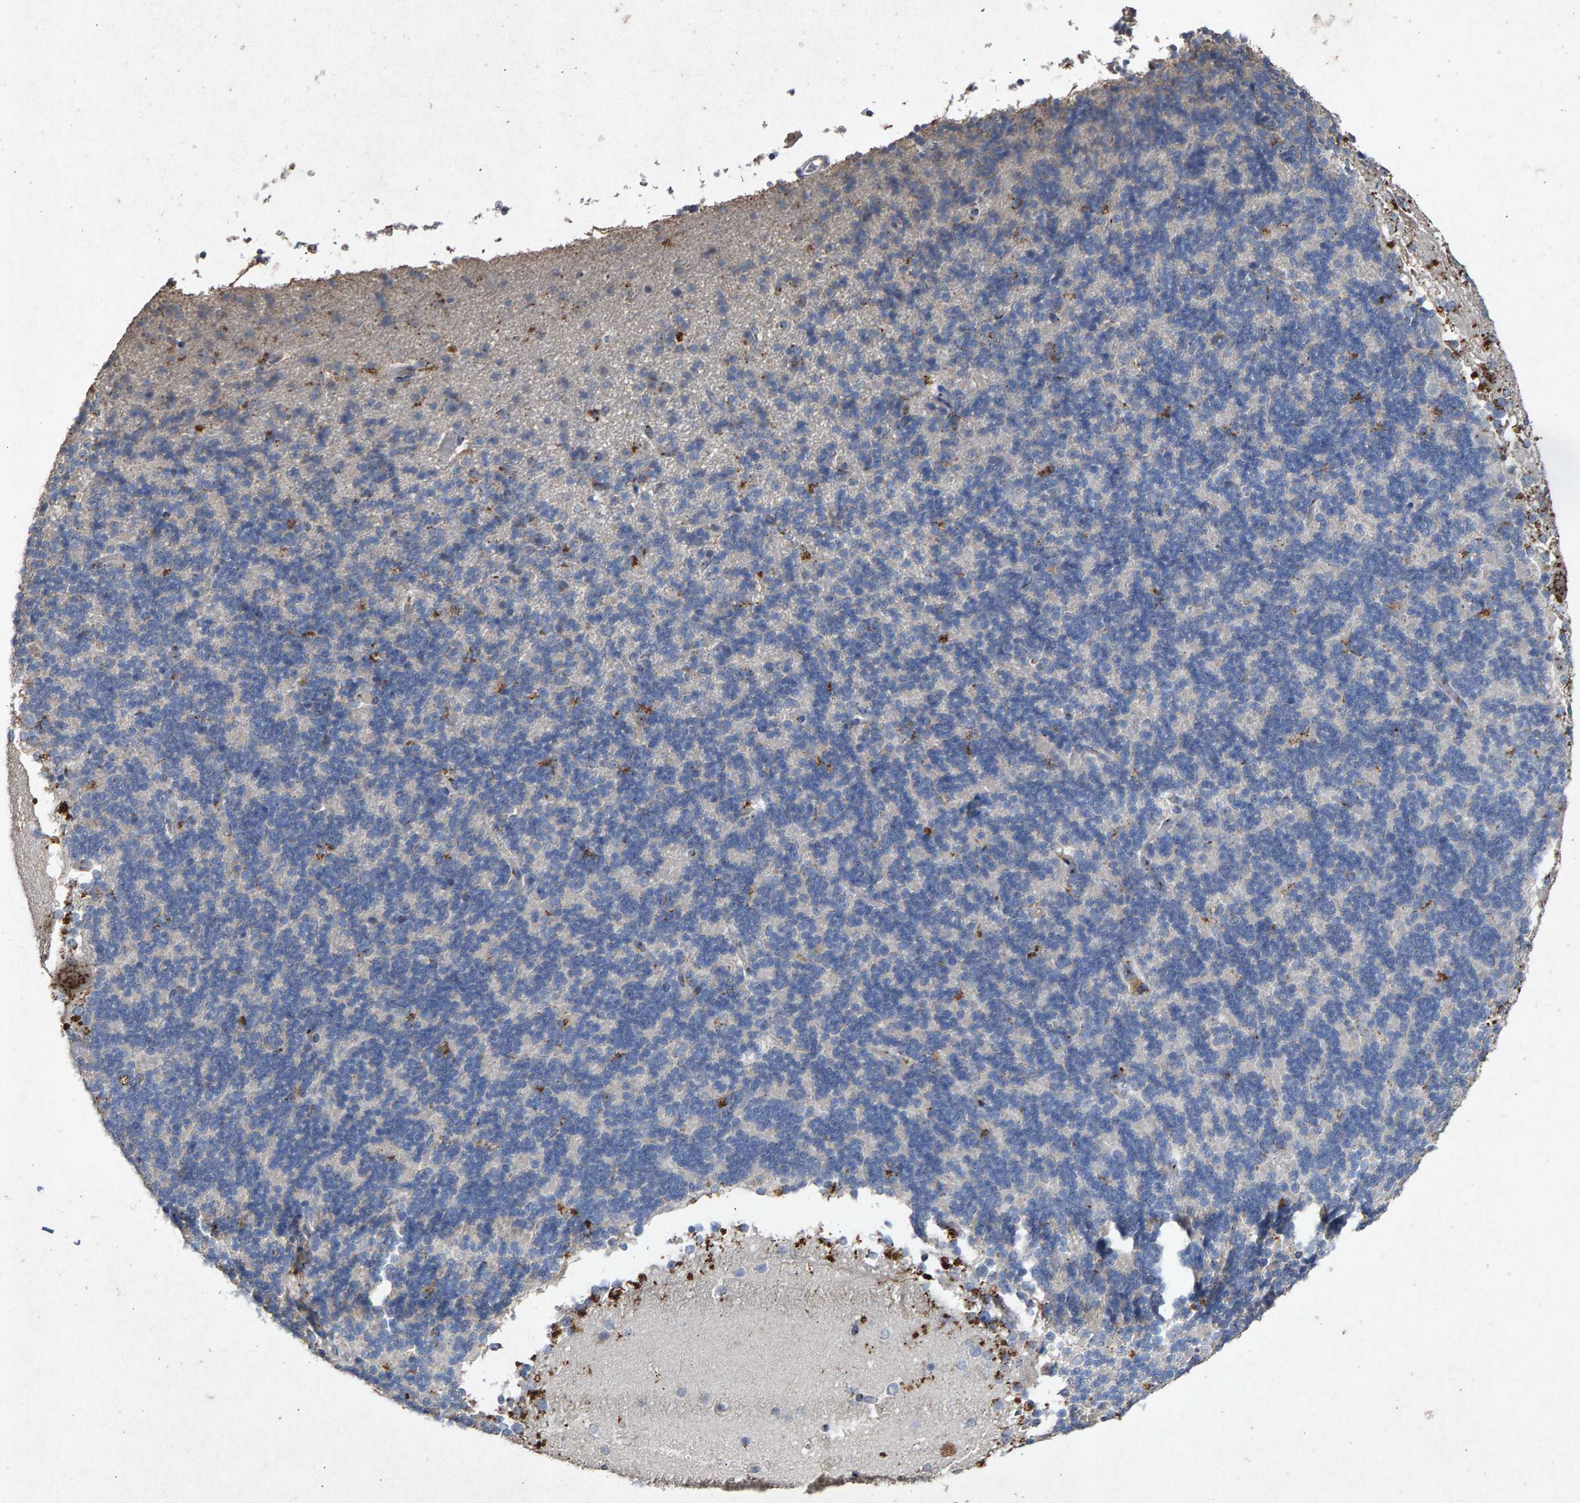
{"staining": {"intensity": "moderate", "quantity": "<25%", "location": "cytoplasmic/membranous"}, "tissue": "cerebellum", "cell_type": "Cells in granular layer", "image_type": "normal", "snomed": [{"axis": "morphology", "description": "Normal tissue, NOS"}, {"axis": "topography", "description": "Cerebellum"}], "caption": "A photomicrograph of human cerebellum stained for a protein demonstrates moderate cytoplasmic/membranous brown staining in cells in granular layer.", "gene": "MAN2A1", "patient": {"sex": "female", "age": 19}}